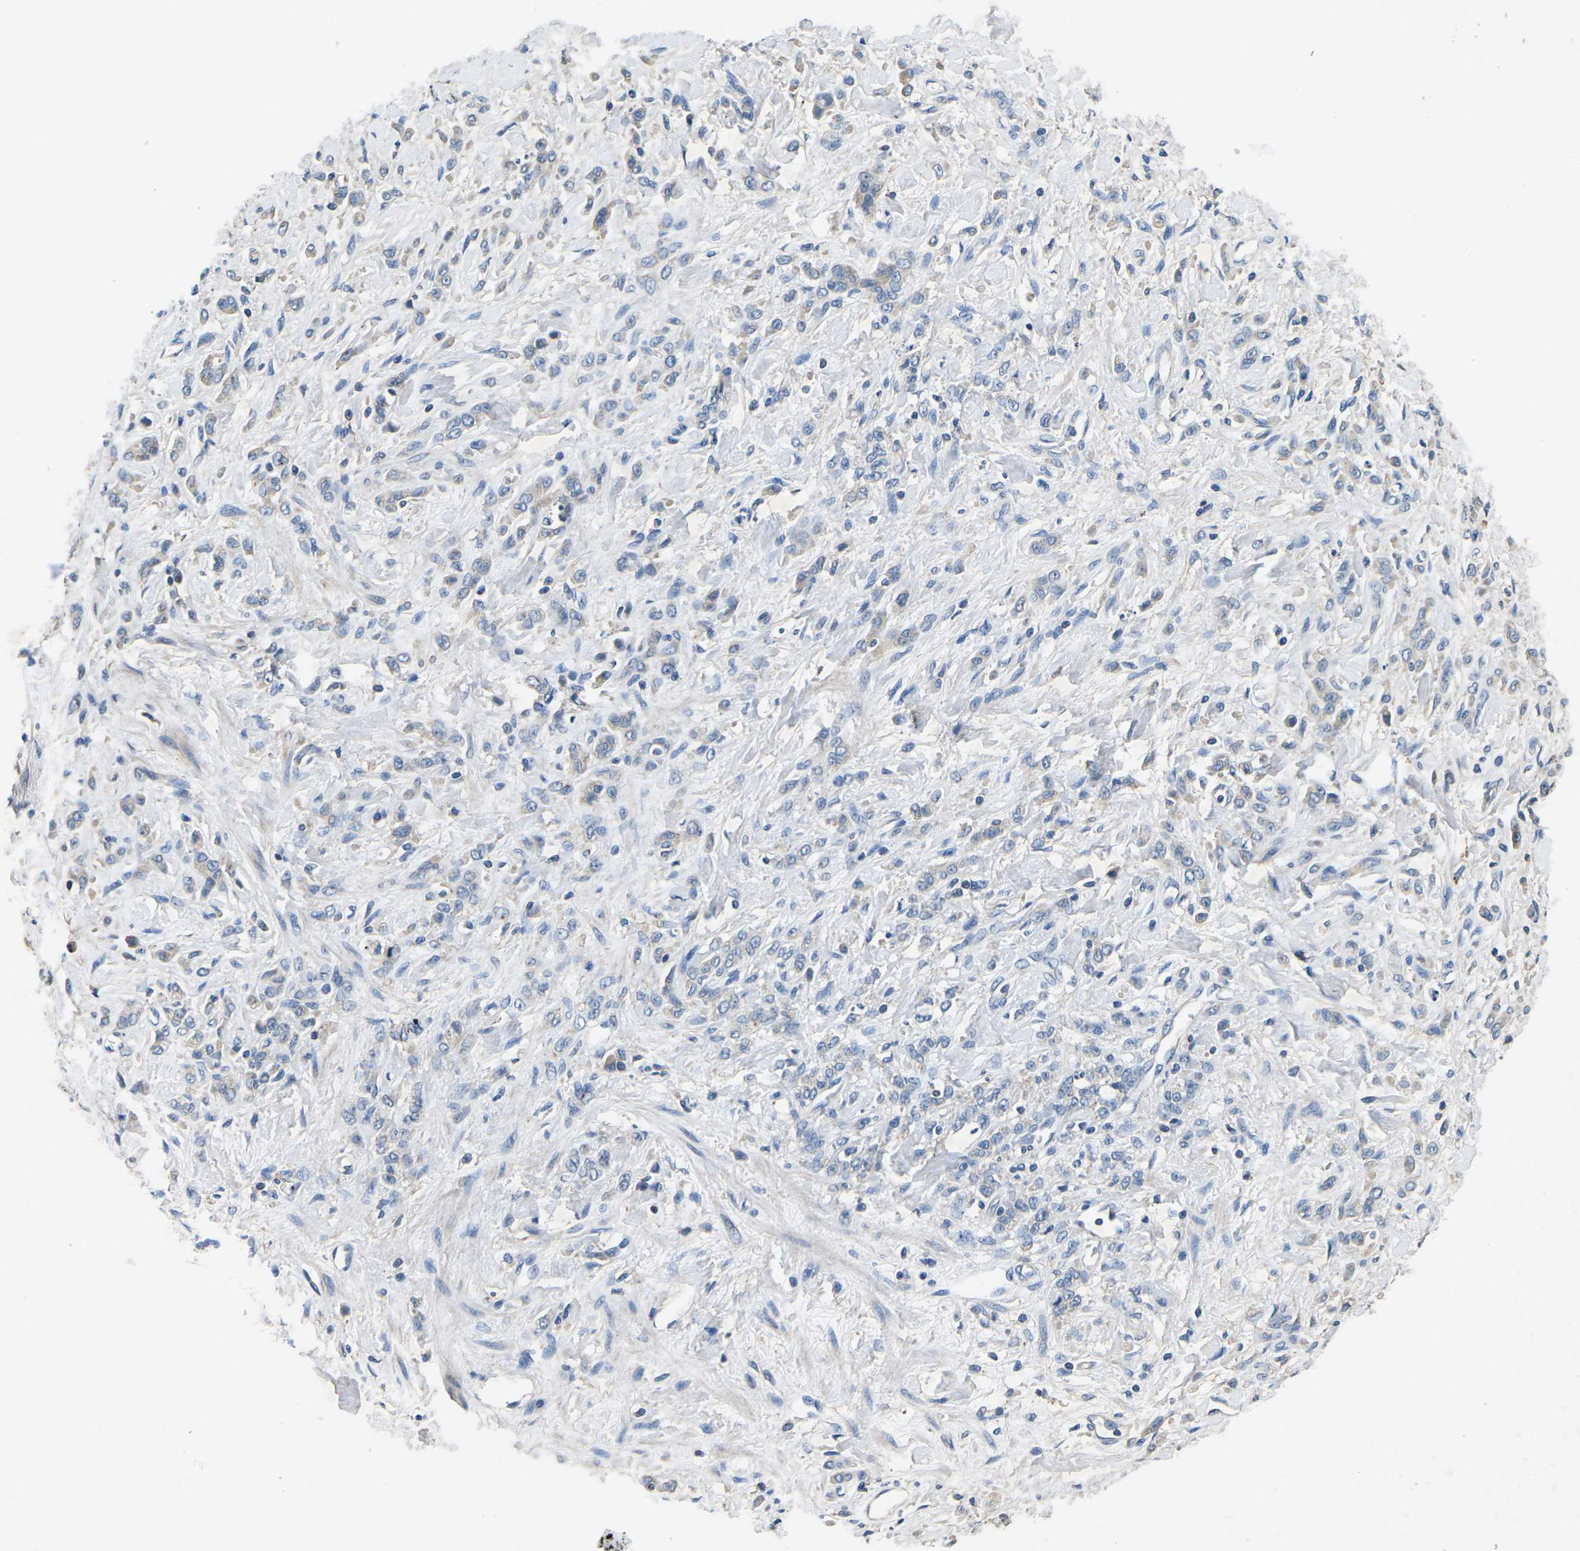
{"staining": {"intensity": "weak", "quantity": "<25%", "location": "cytoplasmic/membranous"}, "tissue": "stomach cancer", "cell_type": "Tumor cells", "image_type": "cancer", "snomed": [{"axis": "morphology", "description": "Normal tissue, NOS"}, {"axis": "morphology", "description": "Adenocarcinoma, NOS"}, {"axis": "topography", "description": "Stomach"}], "caption": "The micrograph shows no staining of tumor cells in stomach adenocarcinoma.", "gene": "PDCD6IP", "patient": {"sex": "male", "age": 82}}